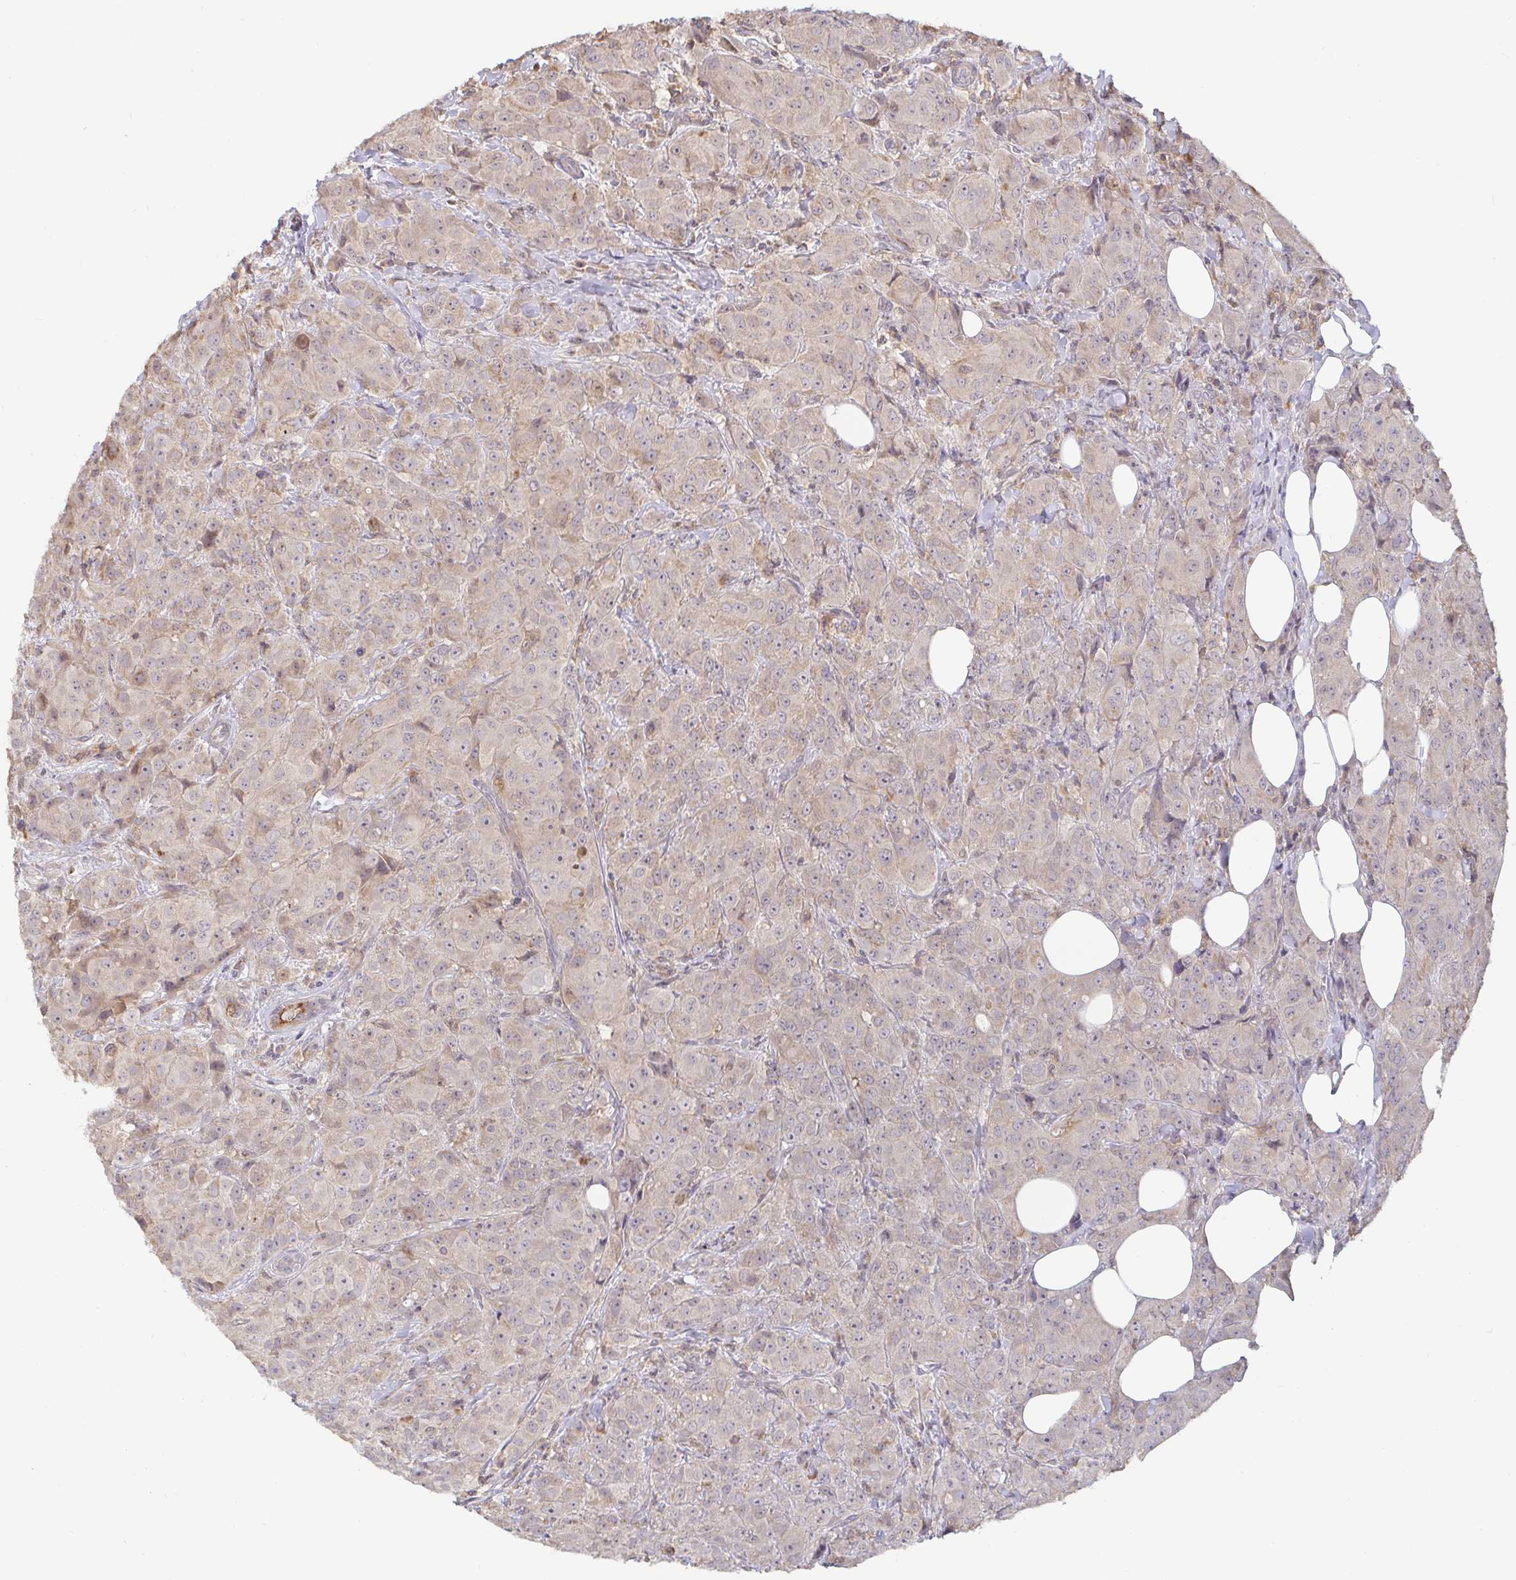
{"staining": {"intensity": "negative", "quantity": "none", "location": "none"}, "tissue": "breast cancer", "cell_type": "Tumor cells", "image_type": "cancer", "snomed": [{"axis": "morphology", "description": "Normal tissue, NOS"}, {"axis": "morphology", "description": "Duct carcinoma"}, {"axis": "topography", "description": "Breast"}], "caption": "The image displays no staining of tumor cells in infiltrating ductal carcinoma (breast).", "gene": "CDH18", "patient": {"sex": "female", "age": 43}}